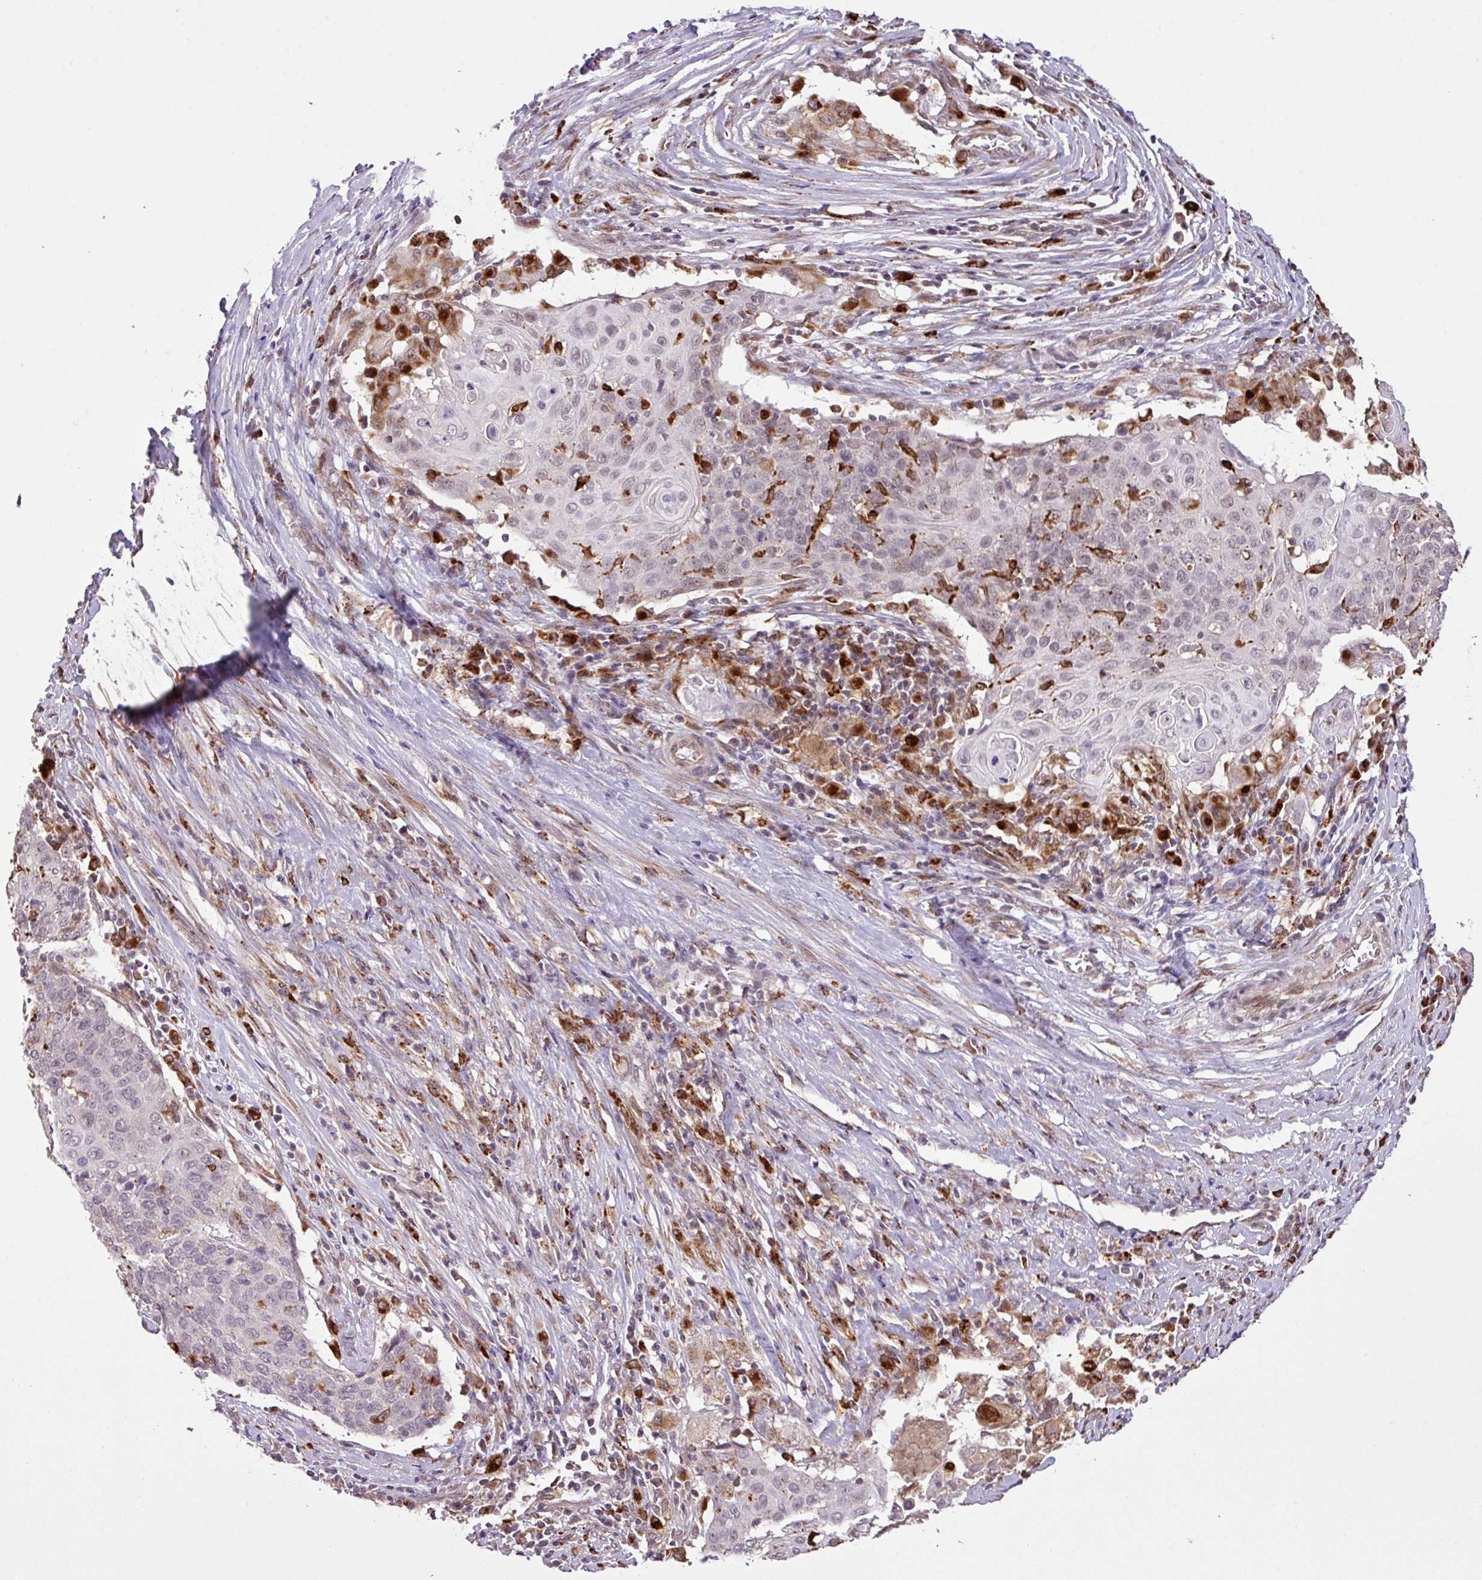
{"staining": {"intensity": "negative", "quantity": "none", "location": "none"}, "tissue": "cervical cancer", "cell_type": "Tumor cells", "image_type": "cancer", "snomed": [{"axis": "morphology", "description": "Squamous cell carcinoma, NOS"}, {"axis": "topography", "description": "Cervix"}], "caption": "A micrograph of squamous cell carcinoma (cervical) stained for a protein demonstrates no brown staining in tumor cells.", "gene": "SMCO4", "patient": {"sex": "female", "age": 39}}